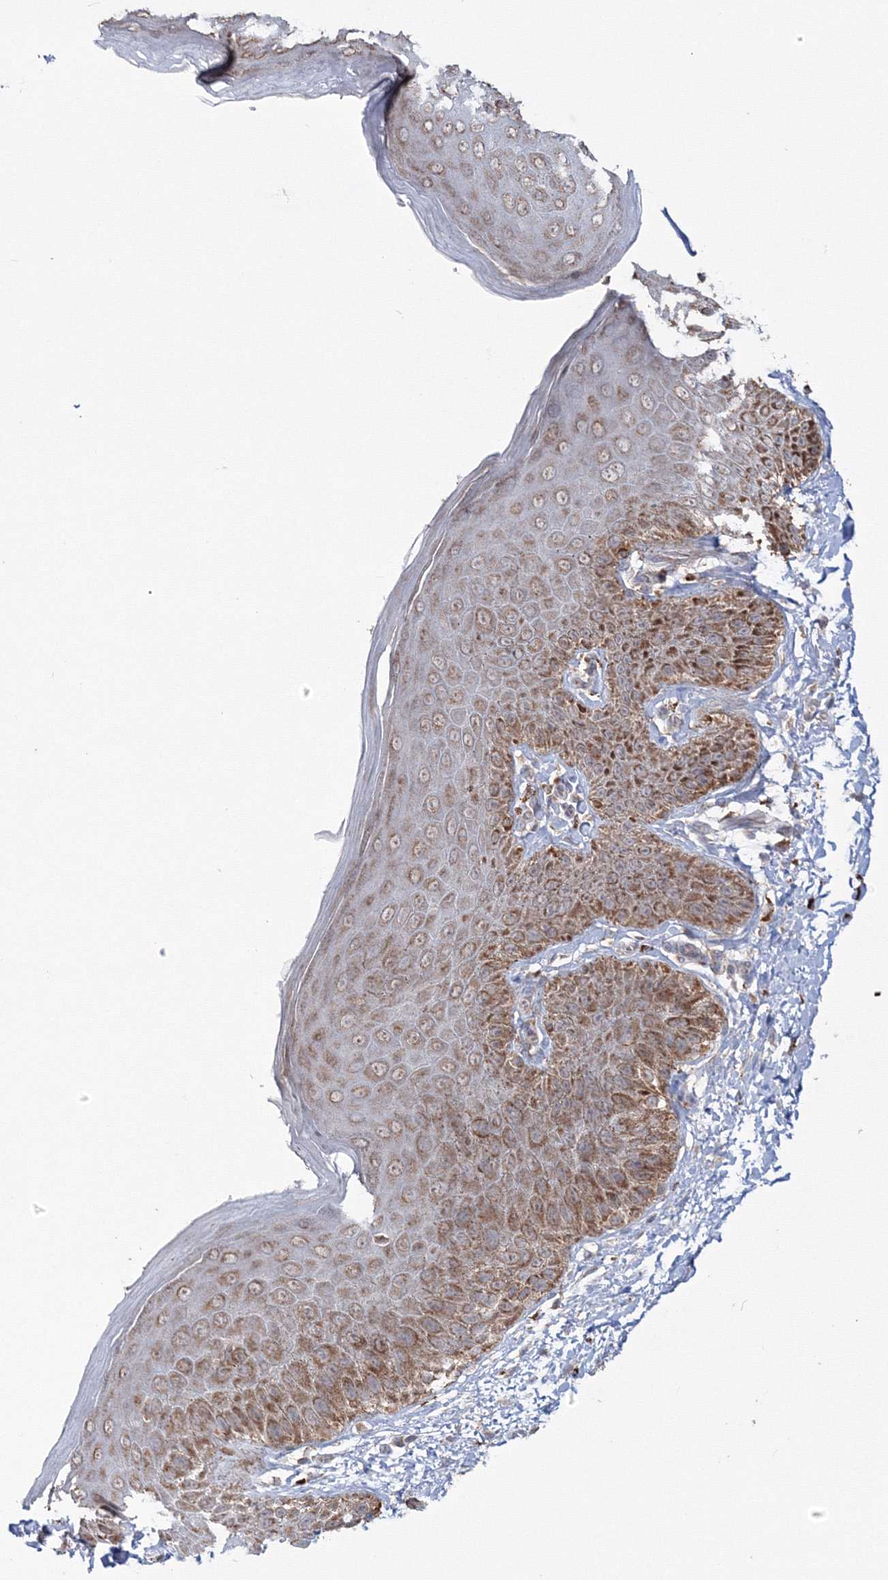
{"staining": {"intensity": "moderate", "quantity": "25%-75%", "location": "cytoplasmic/membranous"}, "tissue": "skin", "cell_type": "Epidermal cells", "image_type": "normal", "snomed": [{"axis": "morphology", "description": "Normal tissue, NOS"}, {"axis": "topography", "description": "Anal"}], "caption": "Epidermal cells show medium levels of moderate cytoplasmic/membranous expression in approximately 25%-75% of cells in unremarkable human skin.", "gene": "PEX13", "patient": {"sex": "male", "age": 44}}